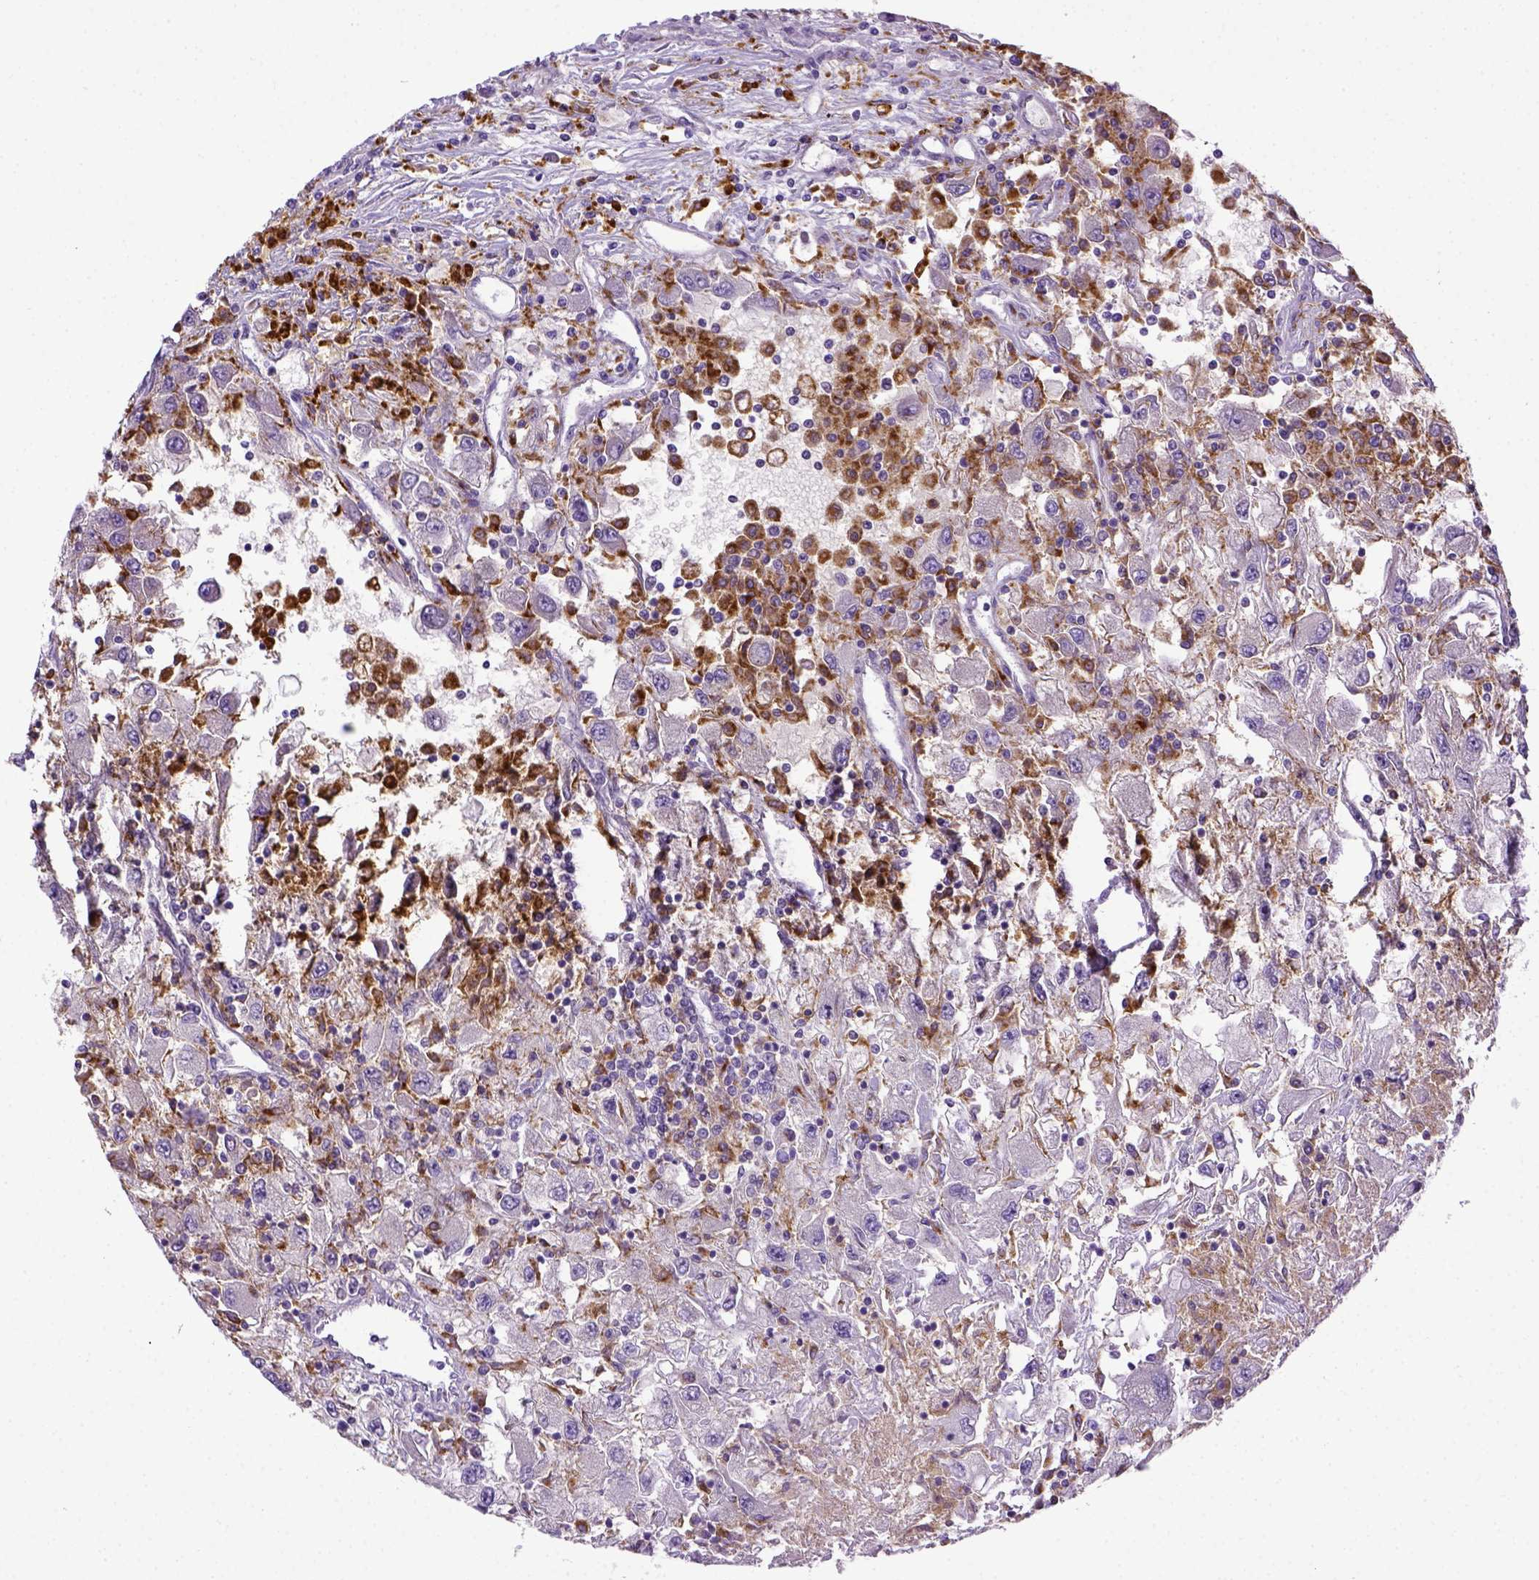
{"staining": {"intensity": "negative", "quantity": "none", "location": "none"}, "tissue": "renal cancer", "cell_type": "Tumor cells", "image_type": "cancer", "snomed": [{"axis": "morphology", "description": "Adenocarcinoma, NOS"}, {"axis": "topography", "description": "Kidney"}], "caption": "Tumor cells are negative for brown protein staining in renal cancer. (Stains: DAB (3,3'-diaminobenzidine) immunohistochemistry (IHC) with hematoxylin counter stain, Microscopy: brightfield microscopy at high magnification).", "gene": "CD68", "patient": {"sex": "female", "age": 67}}